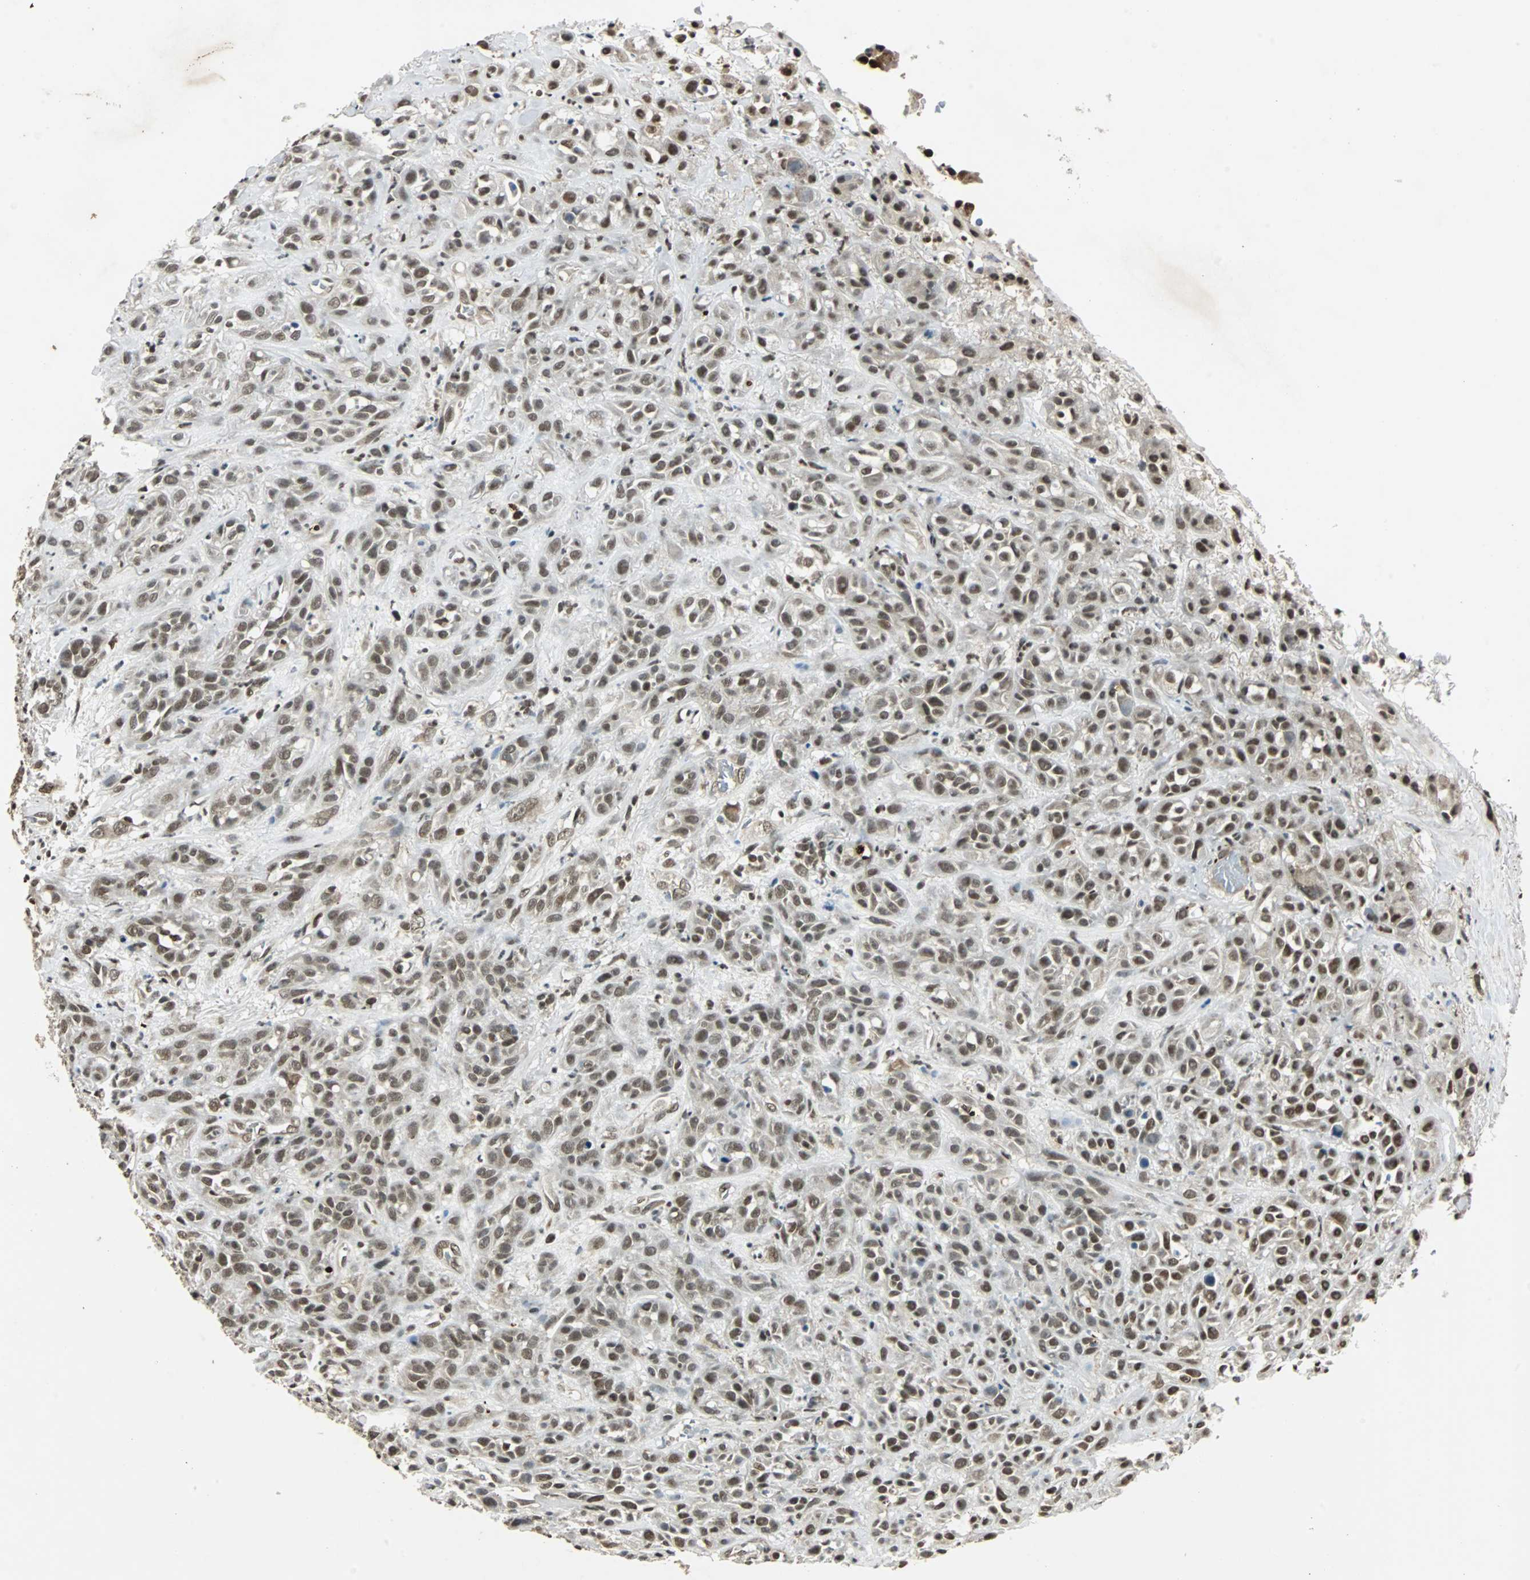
{"staining": {"intensity": "moderate", "quantity": ">75%", "location": "nuclear"}, "tissue": "head and neck cancer", "cell_type": "Tumor cells", "image_type": "cancer", "snomed": [{"axis": "morphology", "description": "Squamous cell carcinoma, NOS"}, {"axis": "topography", "description": "Head-Neck"}], "caption": "IHC photomicrograph of neoplastic tissue: human squamous cell carcinoma (head and neck) stained using immunohistochemistry reveals medium levels of moderate protein expression localized specifically in the nuclear of tumor cells, appearing as a nuclear brown color.", "gene": "TAF5", "patient": {"sex": "male", "age": 62}}